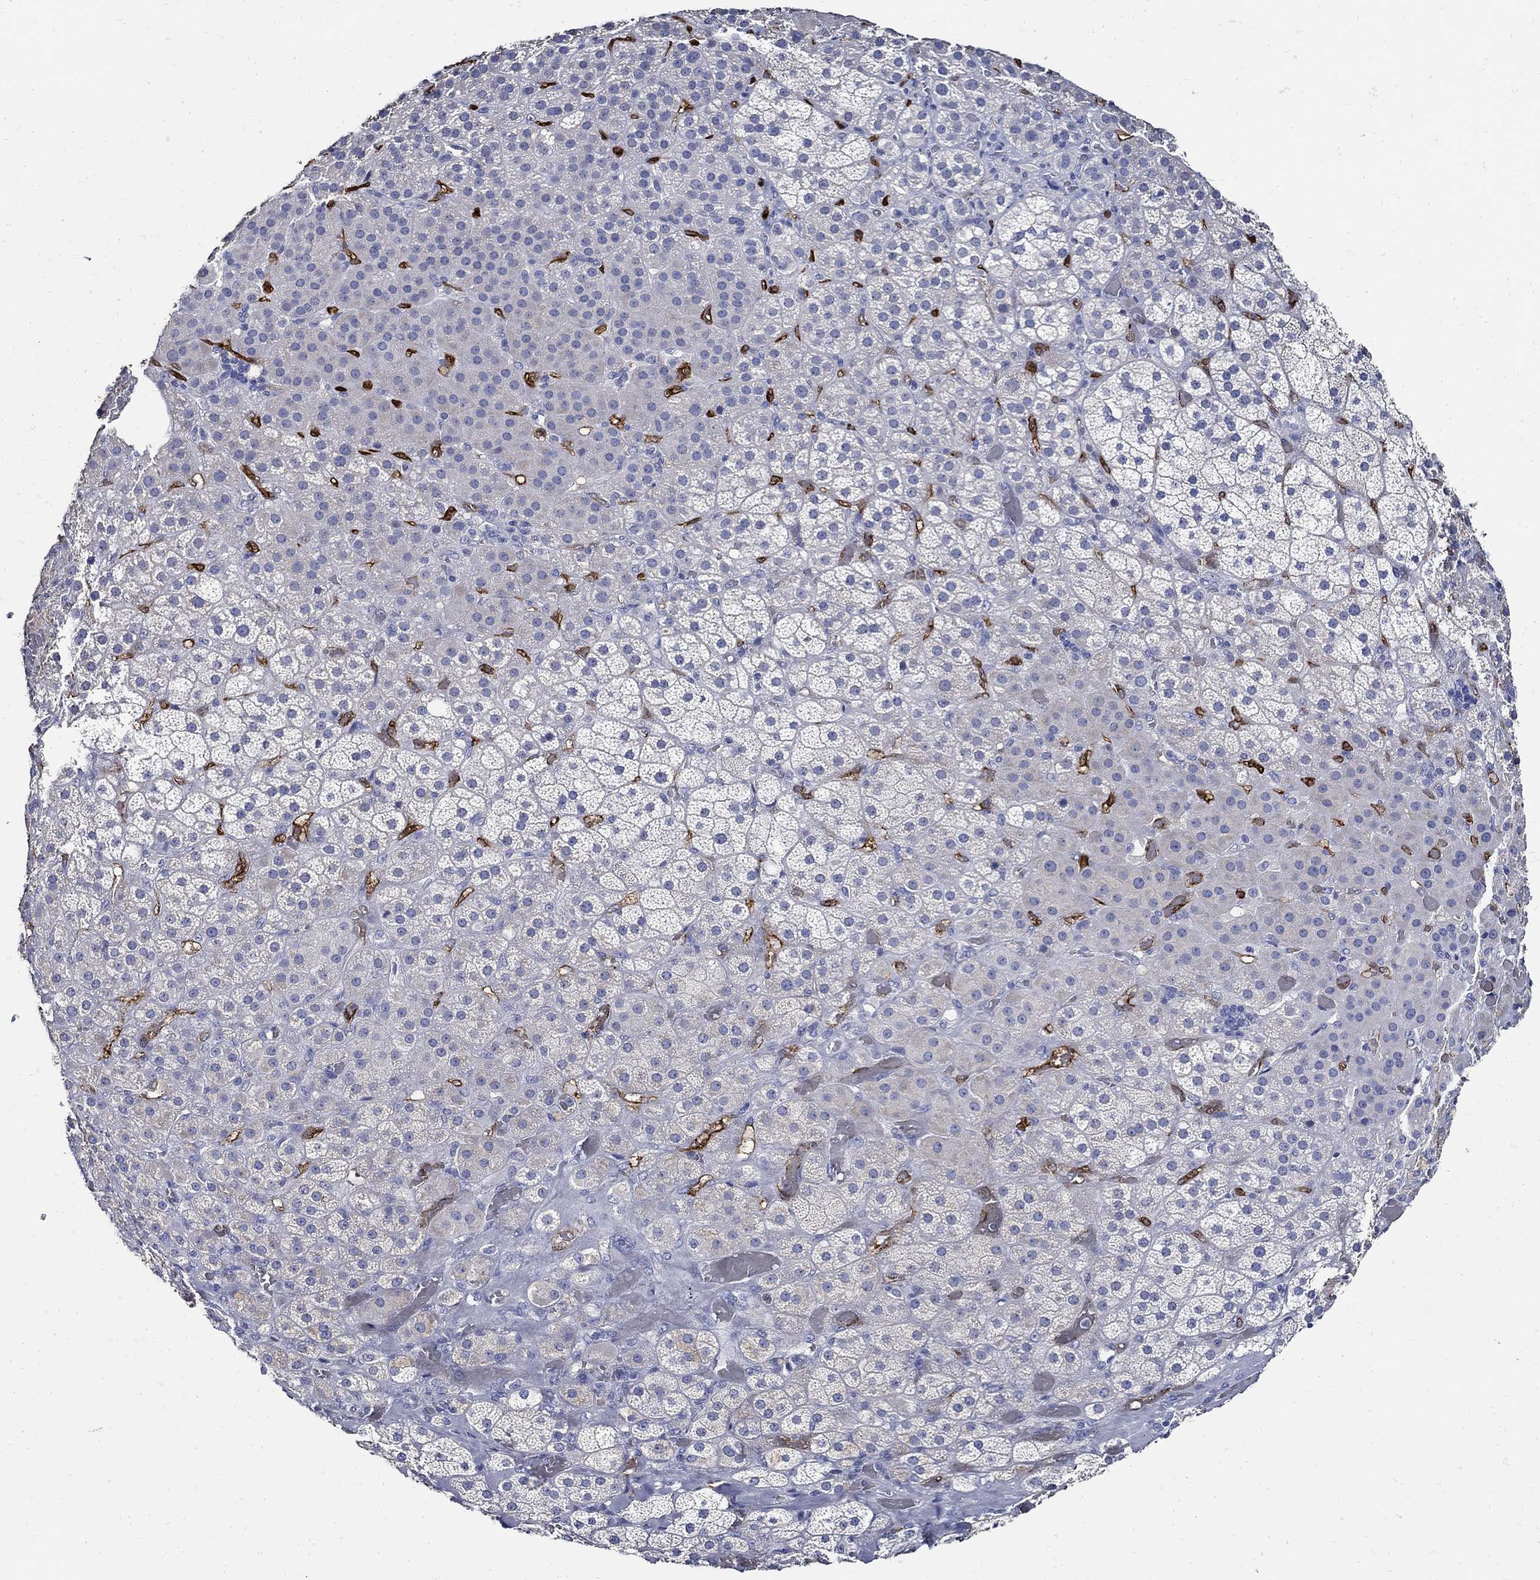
{"staining": {"intensity": "negative", "quantity": "none", "location": "none"}, "tissue": "adrenal gland", "cell_type": "Glandular cells", "image_type": "normal", "snomed": [{"axis": "morphology", "description": "Normal tissue, NOS"}, {"axis": "topography", "description": "Adrenal gland"}], "caption": "Immunohistochemistry (IHC) image of unremarkable adrenal gland: adrenal gland stained with DAB reveals no significant protein staining in glandular cells. Brightfield microscopy of immunohistochemistry (IHC) stained with DAB (brown) and hematoxylin (blue), captured at high magnification.", "gene": "PRX", "patient": {"sex": "male", "age": 57}}